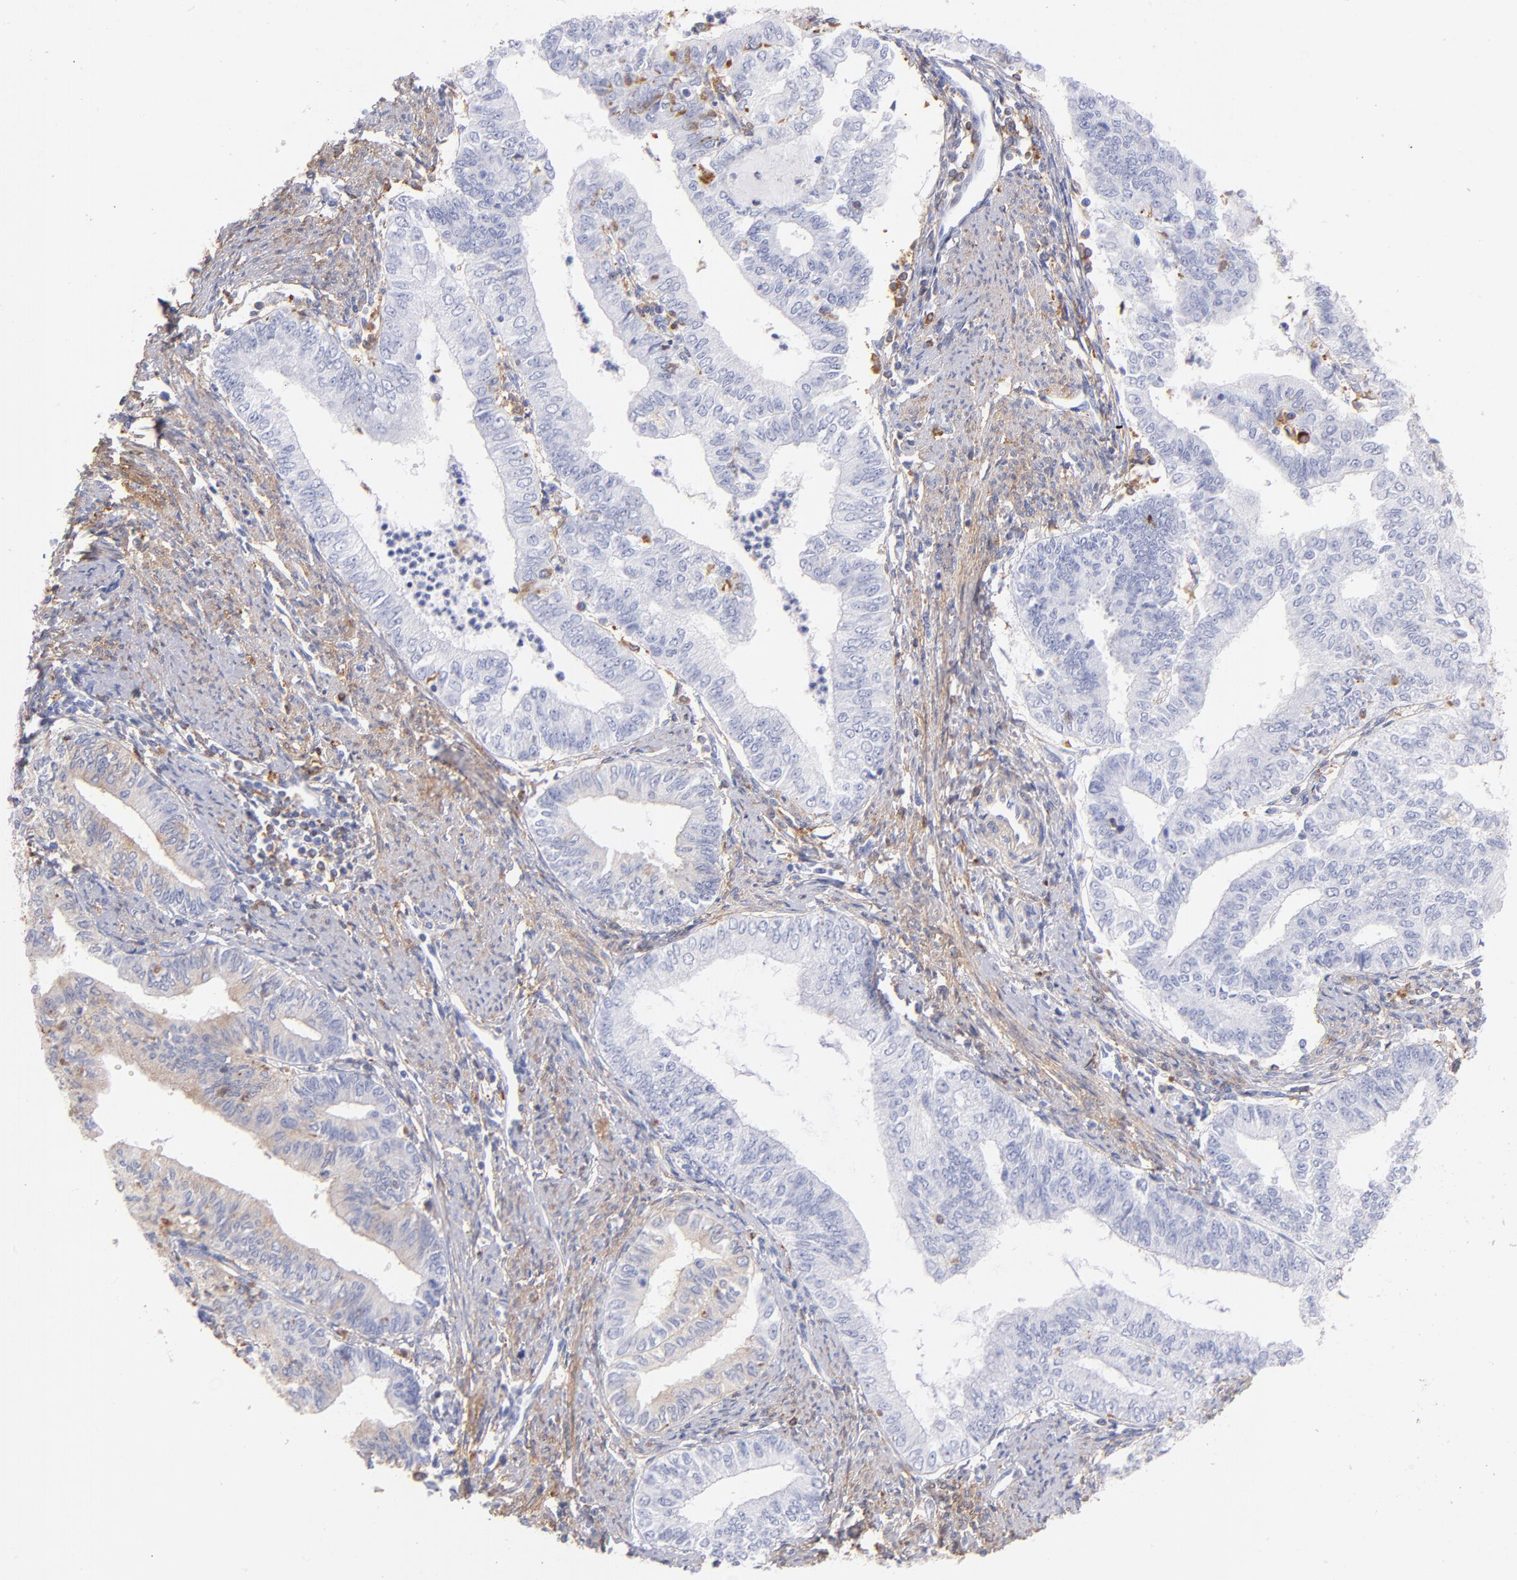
{"staining": {"intensity": "weak", "quantity": "<25%", "location": "cytoplasmic/membranous"}, "tissue": "endometrial cancer", "cell_type": "Tumor cells", "image_type": "cancer", "snomed": [{"axis": "morphology", "description": "Adenocarcinoma, NOS"}, {"axis": "topography", "description": "Endometrium"}], "caption": "An IHC image of endometrial cancer (adenocarcinoma) is shown. There is no staining in tumor cells of endometrial cancer (adenocarcinoma).", "gene": "PRKCA", "patient": {"sex": "female", "age": 66}}